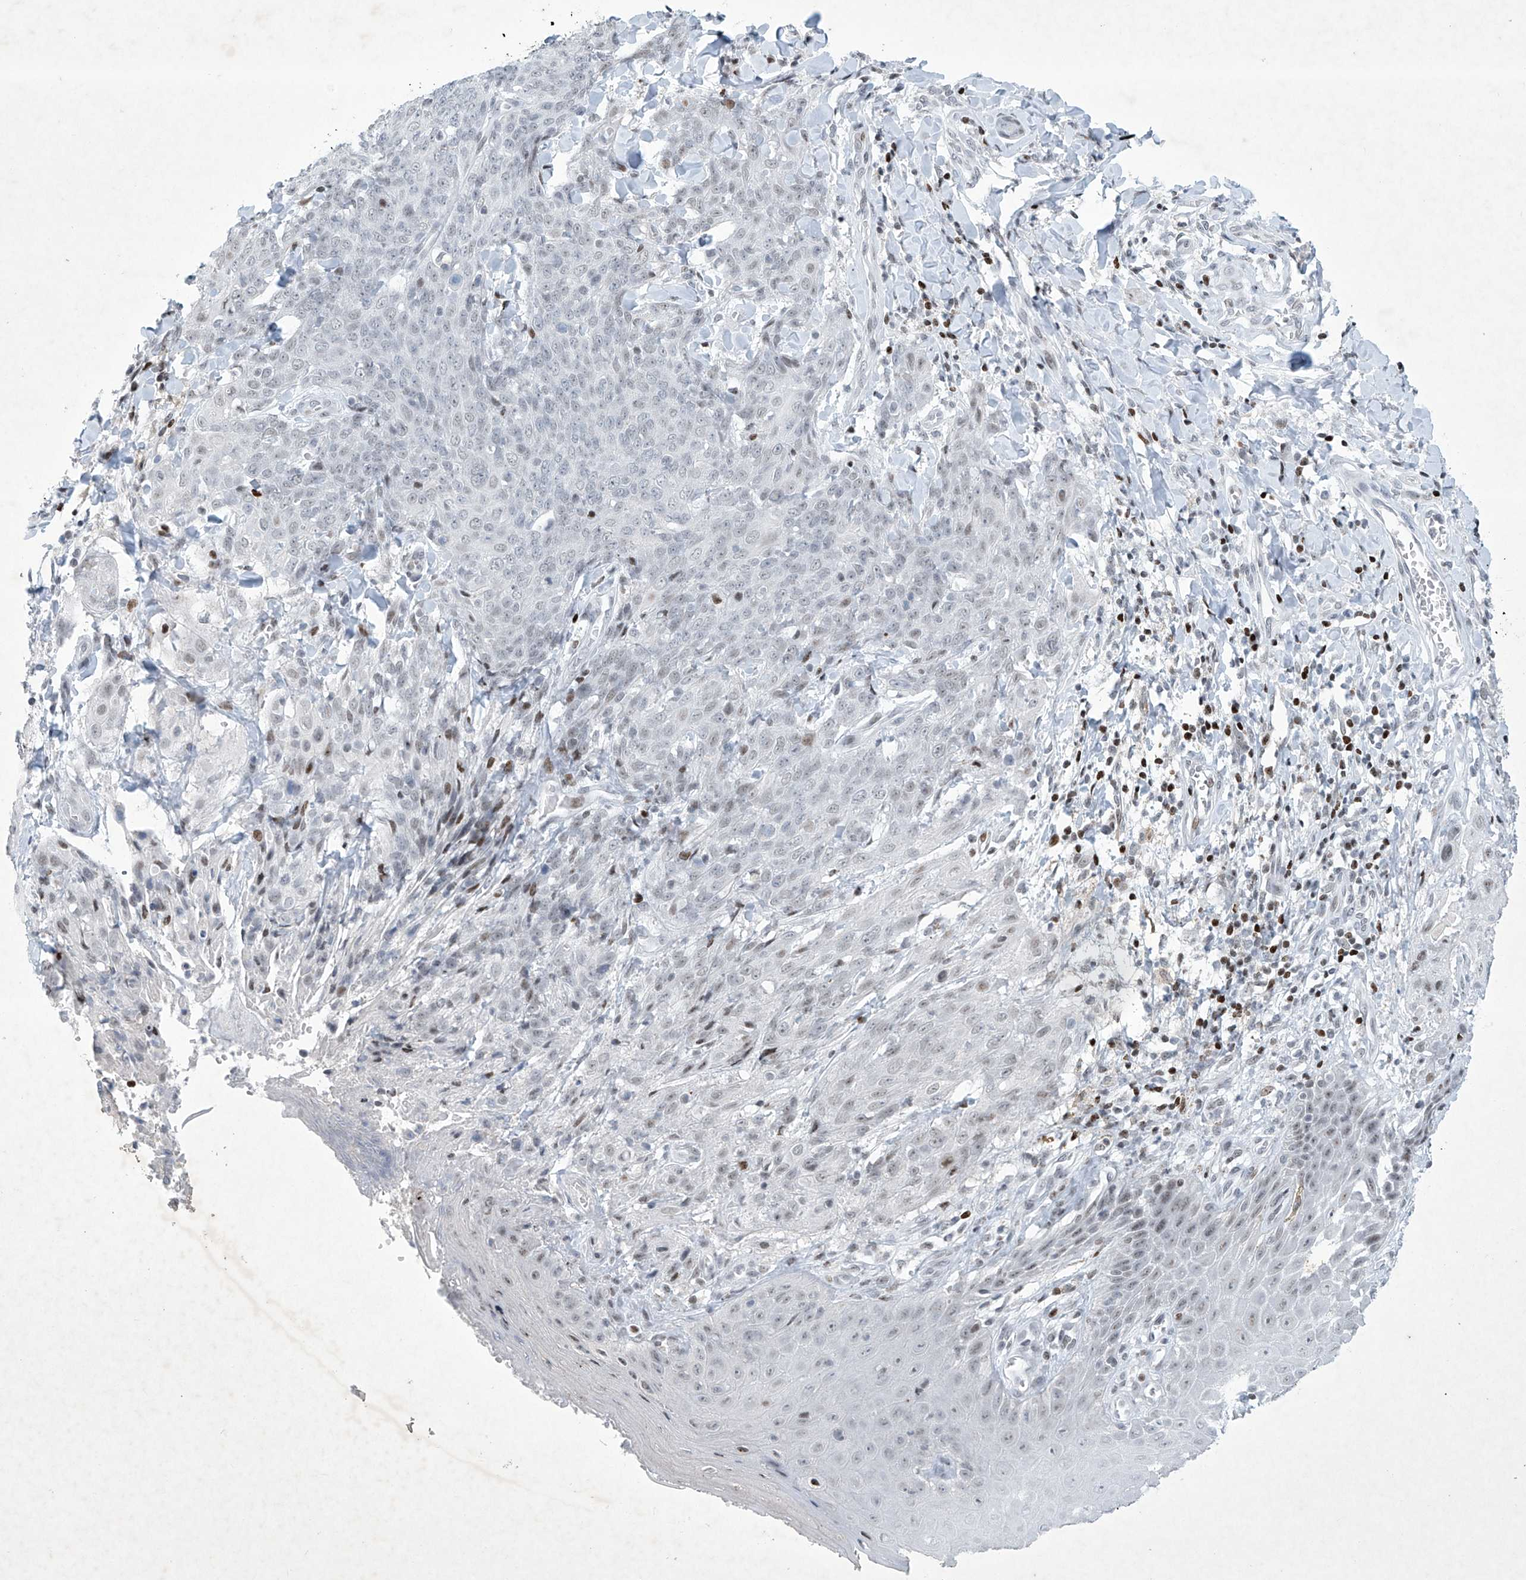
{"staining": {"intensity": "weak", "quantity": "<25%", "location": "nuclear"}, "tissue": "skin cancer", "cell_type": "Tumor cells", "image_type": "cancer", "snomed": [{"axis": "morphology", "description": "Squamous cell carcinoma, NOS"}, {"axis": "topography", "description": "Skin"}, {"axis": "topography", "description": "Vulva"}], "caption": "Tumor cells are negative for protein expression in human skin cancer.", "gene": "RFX7", "patient": {"sex": "female", "age": 85}}